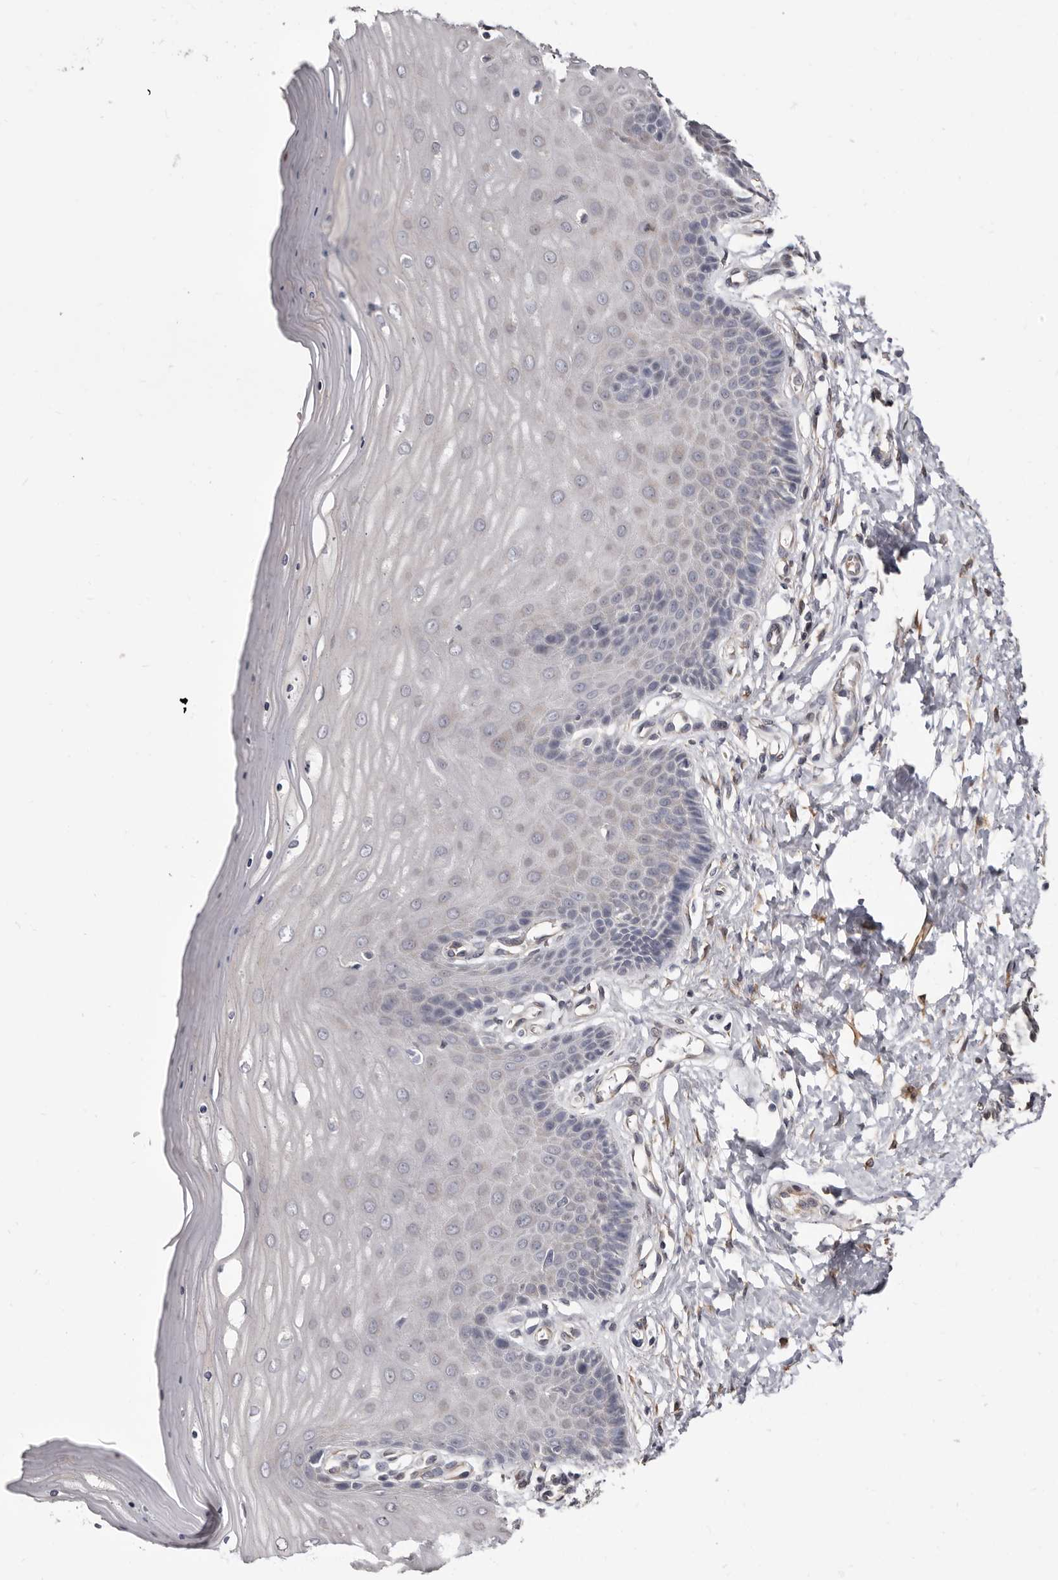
{"staining": {"intensity": "weak", "quantity": "<25%", "location": "cytoplasmic/membranous"}, "tissue": "cervix", "cell_type": "Glandular cells", "image_type": "normal", "snomed": [{"axis": "morphology", "description": "Normal tissue, NOS"}, {"axis": "topography", "description": "Cervix"}], "caption": "A high-resolution micrograph shows immunohistochemistry (IHC) staining of benign cervix, which displays no significant positivity in glandular cells.", "gene": "KHDRBS2", "patient": {"sex": "female", "age": 55}}